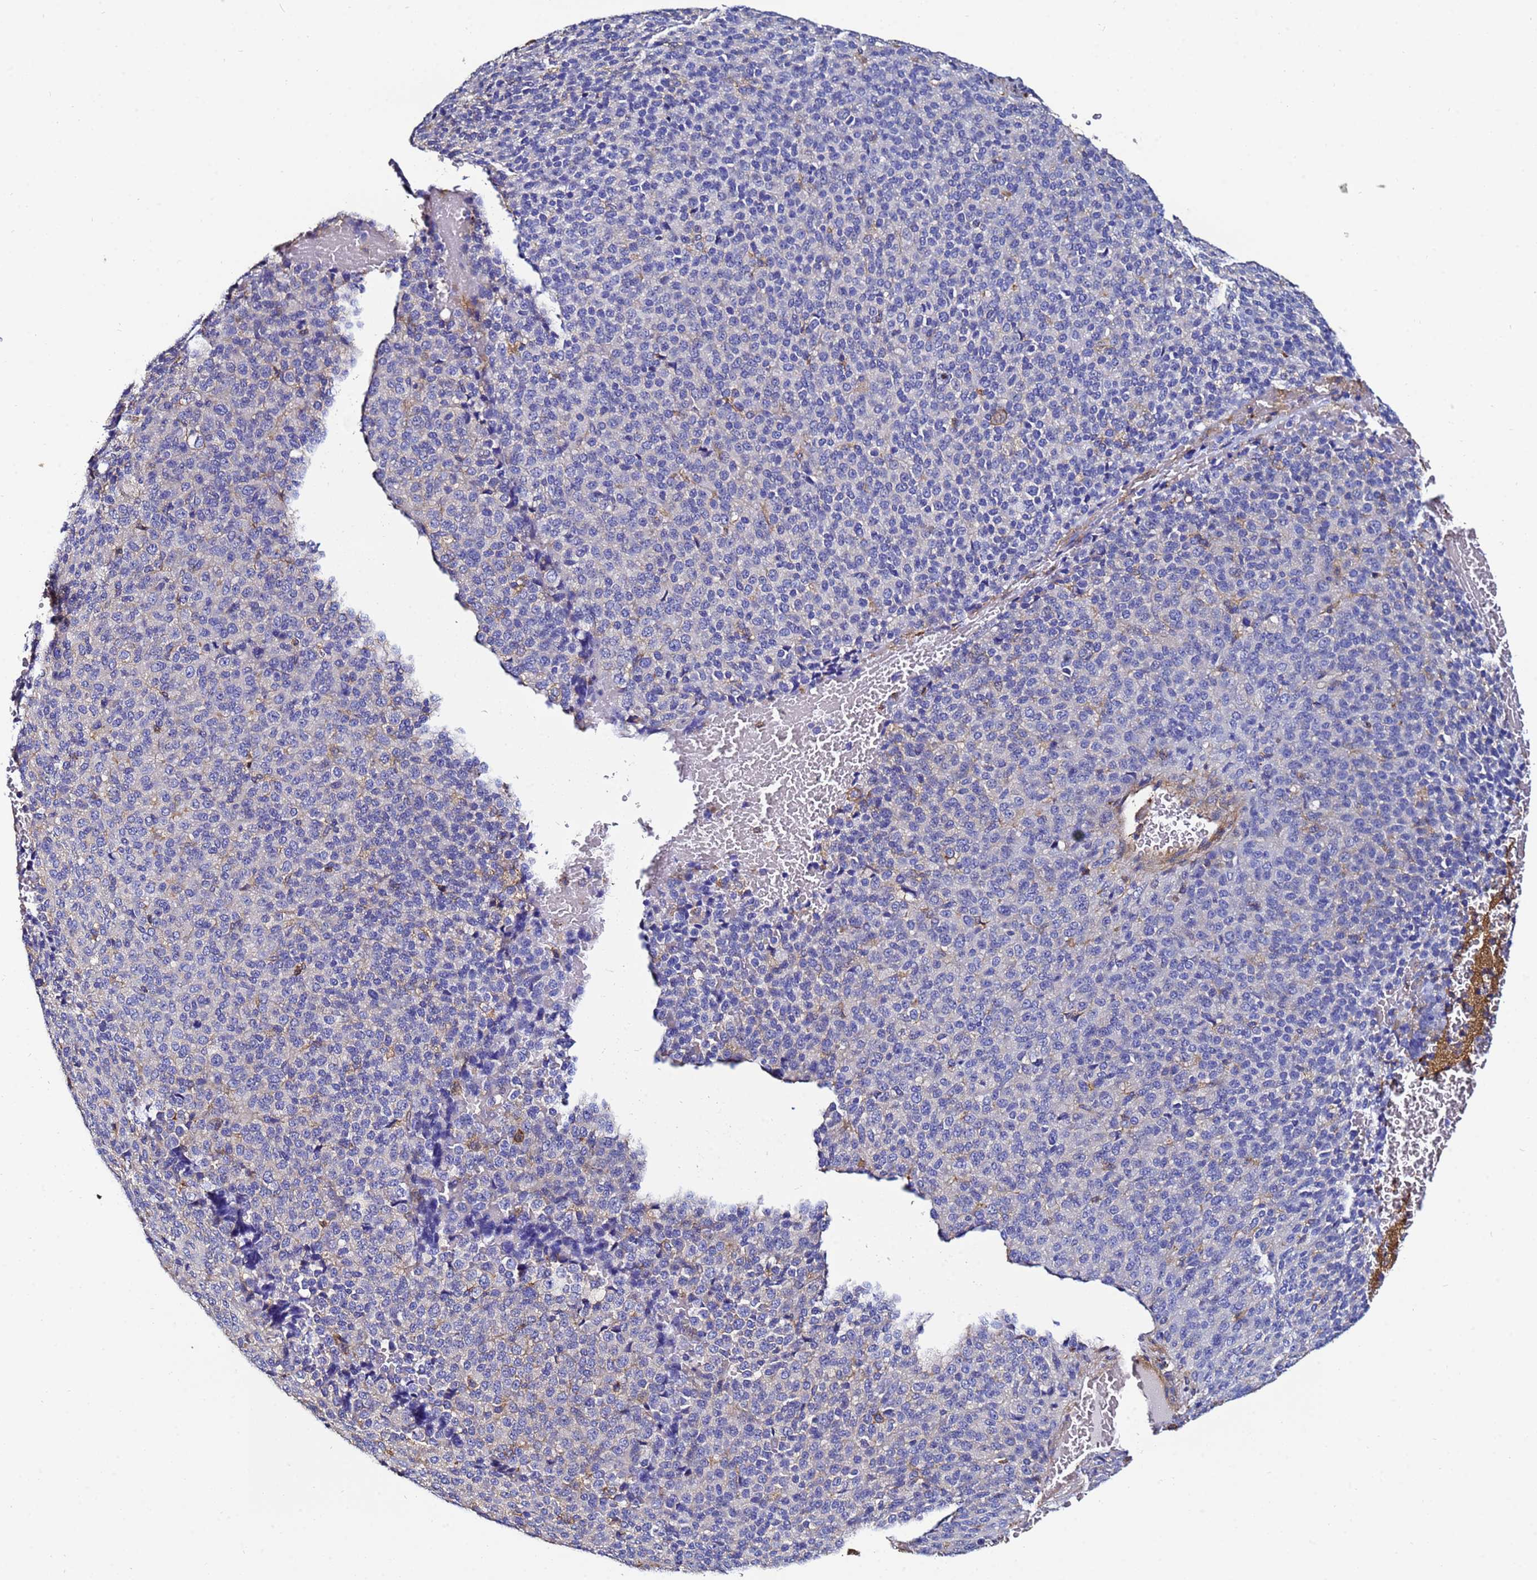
{"staining": {"intensity": "negative", "quantity": "none", "location": "none"}, "tissue": "melanoma", "cell_type": "Tumor cells", "image_type": "cancer", "snomed": [{"axis": "morphology", "description": "Malignant melanoma, Metastatic site"}, {"axis": "topography", "description": "Brain"}], "caption": "High magnification brightfield microscopy of melanoma stained with DAB (3,3'-diaminobenzidine) (brown) and counterstained with hematoxylin (blue): tumor cells show no significant staining. Brightfield microscopy of immunohistochemistry (IHC) stained with DAB (brown) and hematoxylin (blue), captured at high magnification.", "gene": "ACTB", "patient": {"sex": "female", "age": 56}}